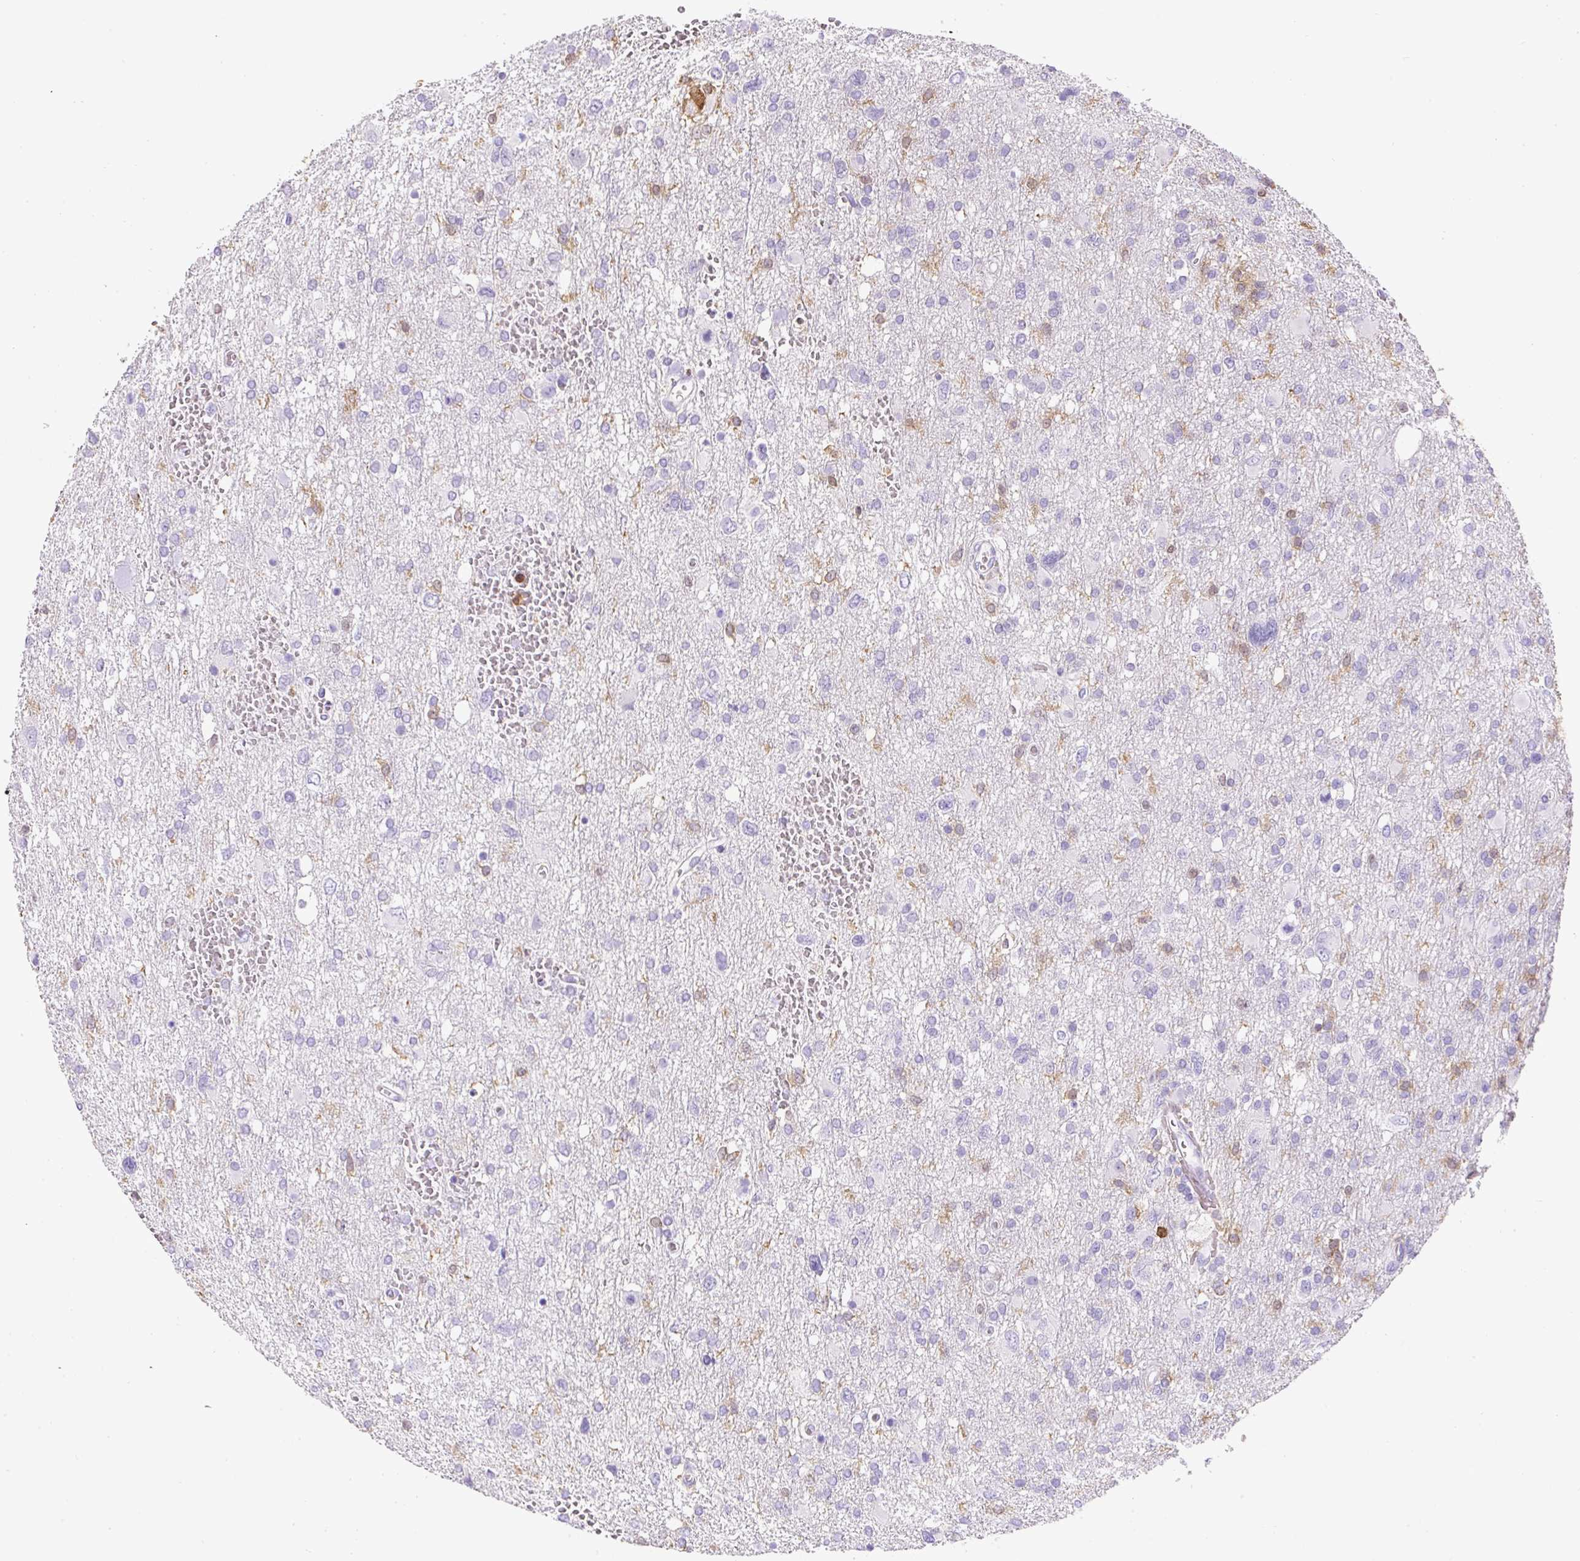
{"staining": {"intensity": "negative", "quantity": "none", "location": "none"}, "tissue": "glioma", "cell_type": "Tumor cells", "image_type": "cancer", "snomed": [{"axis": "morphology", "description": "Glioma, malignant, High grade"}, {"axis": "topography", "description": "Brain"}], "caption": "Photomicrograph shows no significant protein staining in tumor cells of malignant glioma (high-grade).", "gene": "FAM228B", "patient": {"sex": "male", "age": 61}}